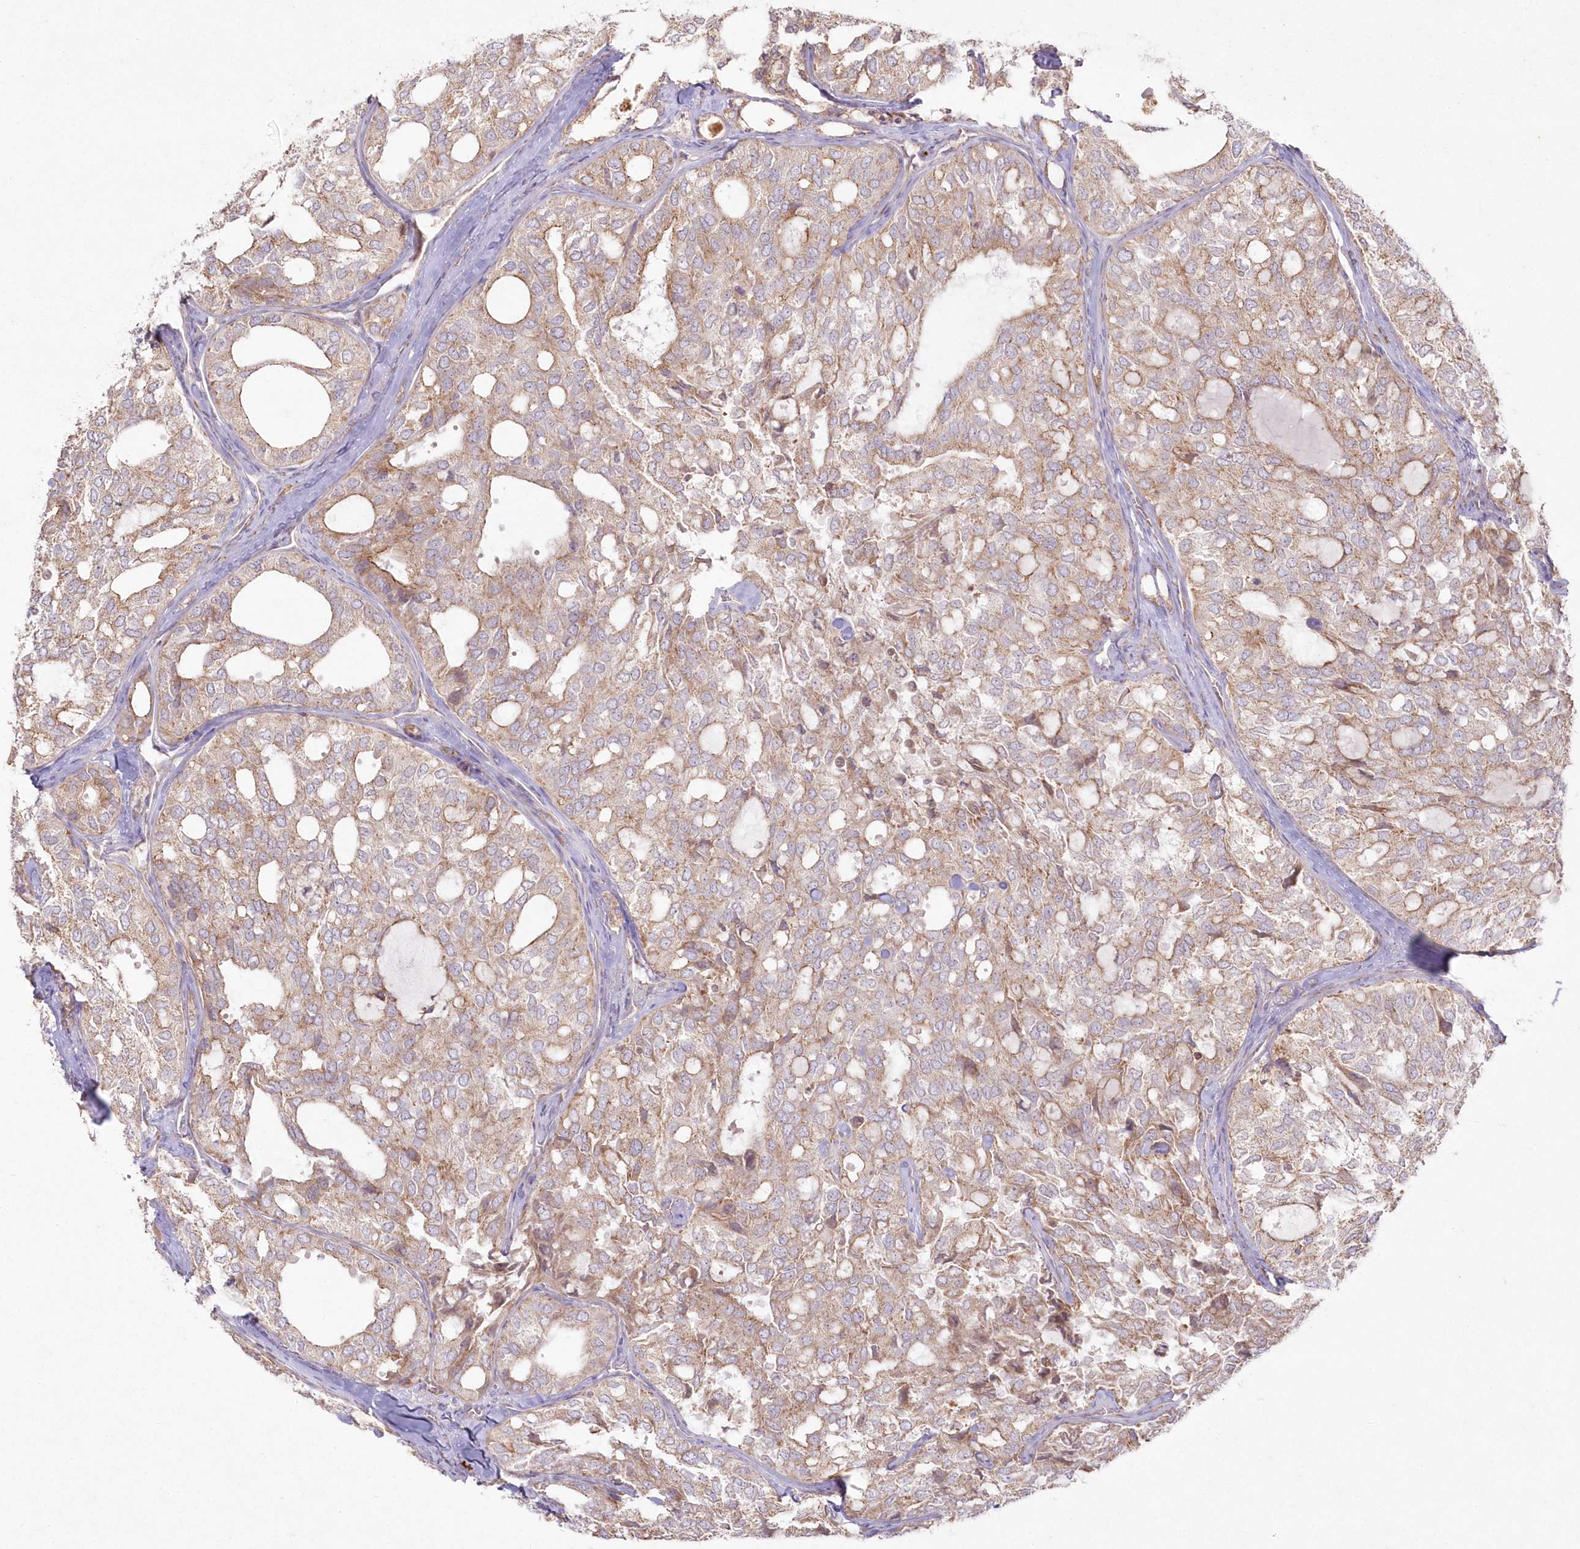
{"staining": {"intensity": "weak", "quantity": ">75%", "location": "cytoplasmic/membranous"}, "tissue": "thyroid cancer", "cell_type": "Tumor cells", "image_type": "cancer", "snomed": [{"axis": "morphology", "description": "Follicular adenoma carcinoma, NOS"}, {"axis": "topography", "description": "Thyroid gland"}], "caption": "Weak cytoplasmic/membranous staining for a protein is identified in approximately >75% of tumor cells of thyroid cancer (follicular adenoma carcinoma) using immunohistochemistry (IHC).", "gene": "ARSB", "patient": {"sex": "male", "age": 75}}